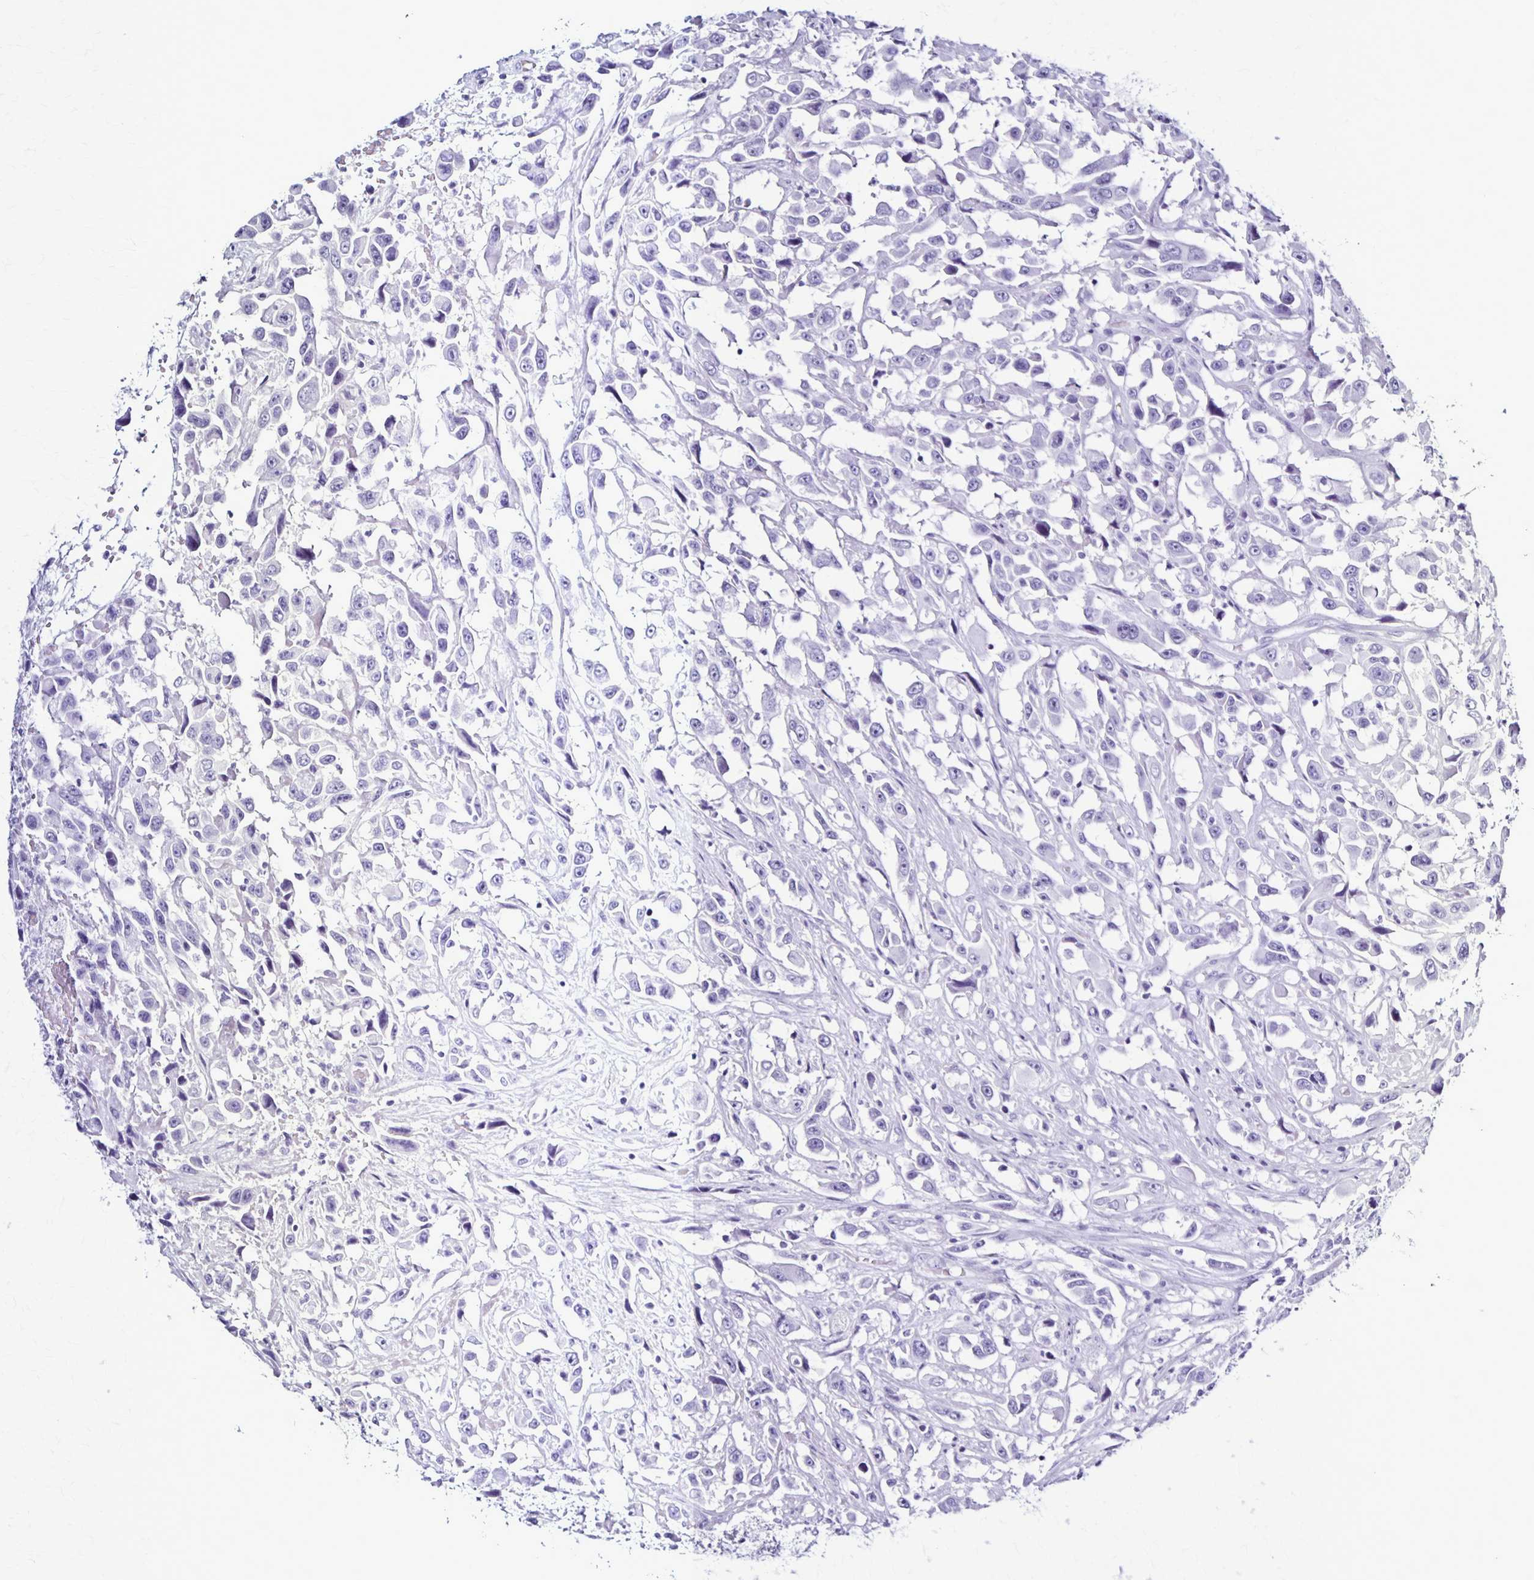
{"staining": {"intensity": "negative", "quantity": "none", "location": "none"}, "tissue": "urothelial cancer", "cell_type": "Tumor cells", "image_type": "cancer", "snomed": [{"axis": "morphology", "description": "Urothelial carcinoma, High grade"}, {"axis": "topography", "description": "Urinary bladder"}], "caption": "Immunohistochemistry of human high-grade urothelial carcinoma reveals no staining in tumor cells.", "gene": "PLXNA4", "patient": {"sex": "male", "age": 53}}